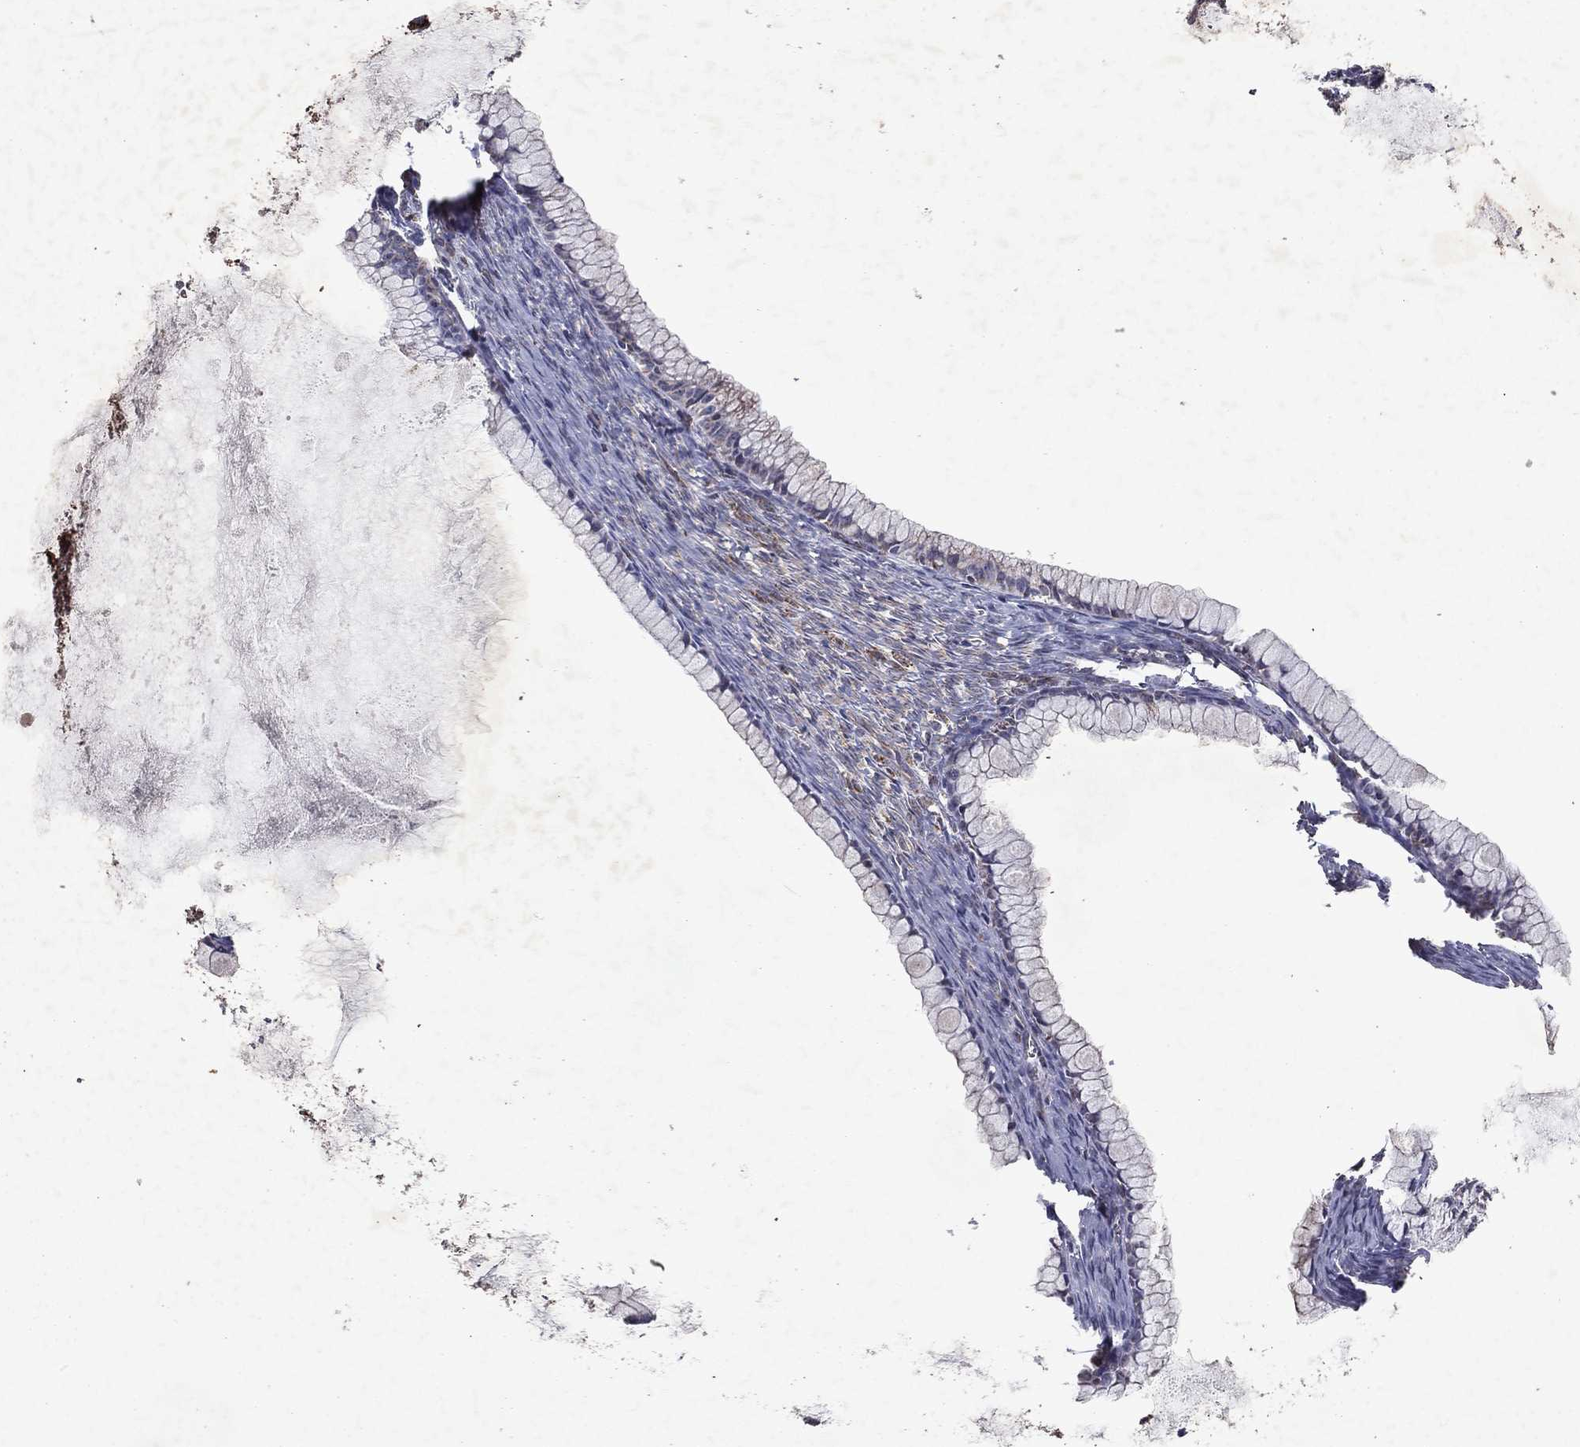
{"staining": {"intensity": "negative", "quantity": "none", "location": "none"}, "tissue": "ovarian cancer", "cell_type": "Tumor cells", "image_type": "cancer", "snomed": [{"axis": "morphology", "description": "Cystadenocarcinoma, mucinous, NOS"}, {"axis": "topography", "description": "Ovary"}], "caption": "Immunohistochemistry (IHC) of human mucinous cystadenocarcinoma (ovarian) demonstrates no expression in tumor cells.", "gene": "PYROXD2", "patient": {"sex": "female", "age": 41}}